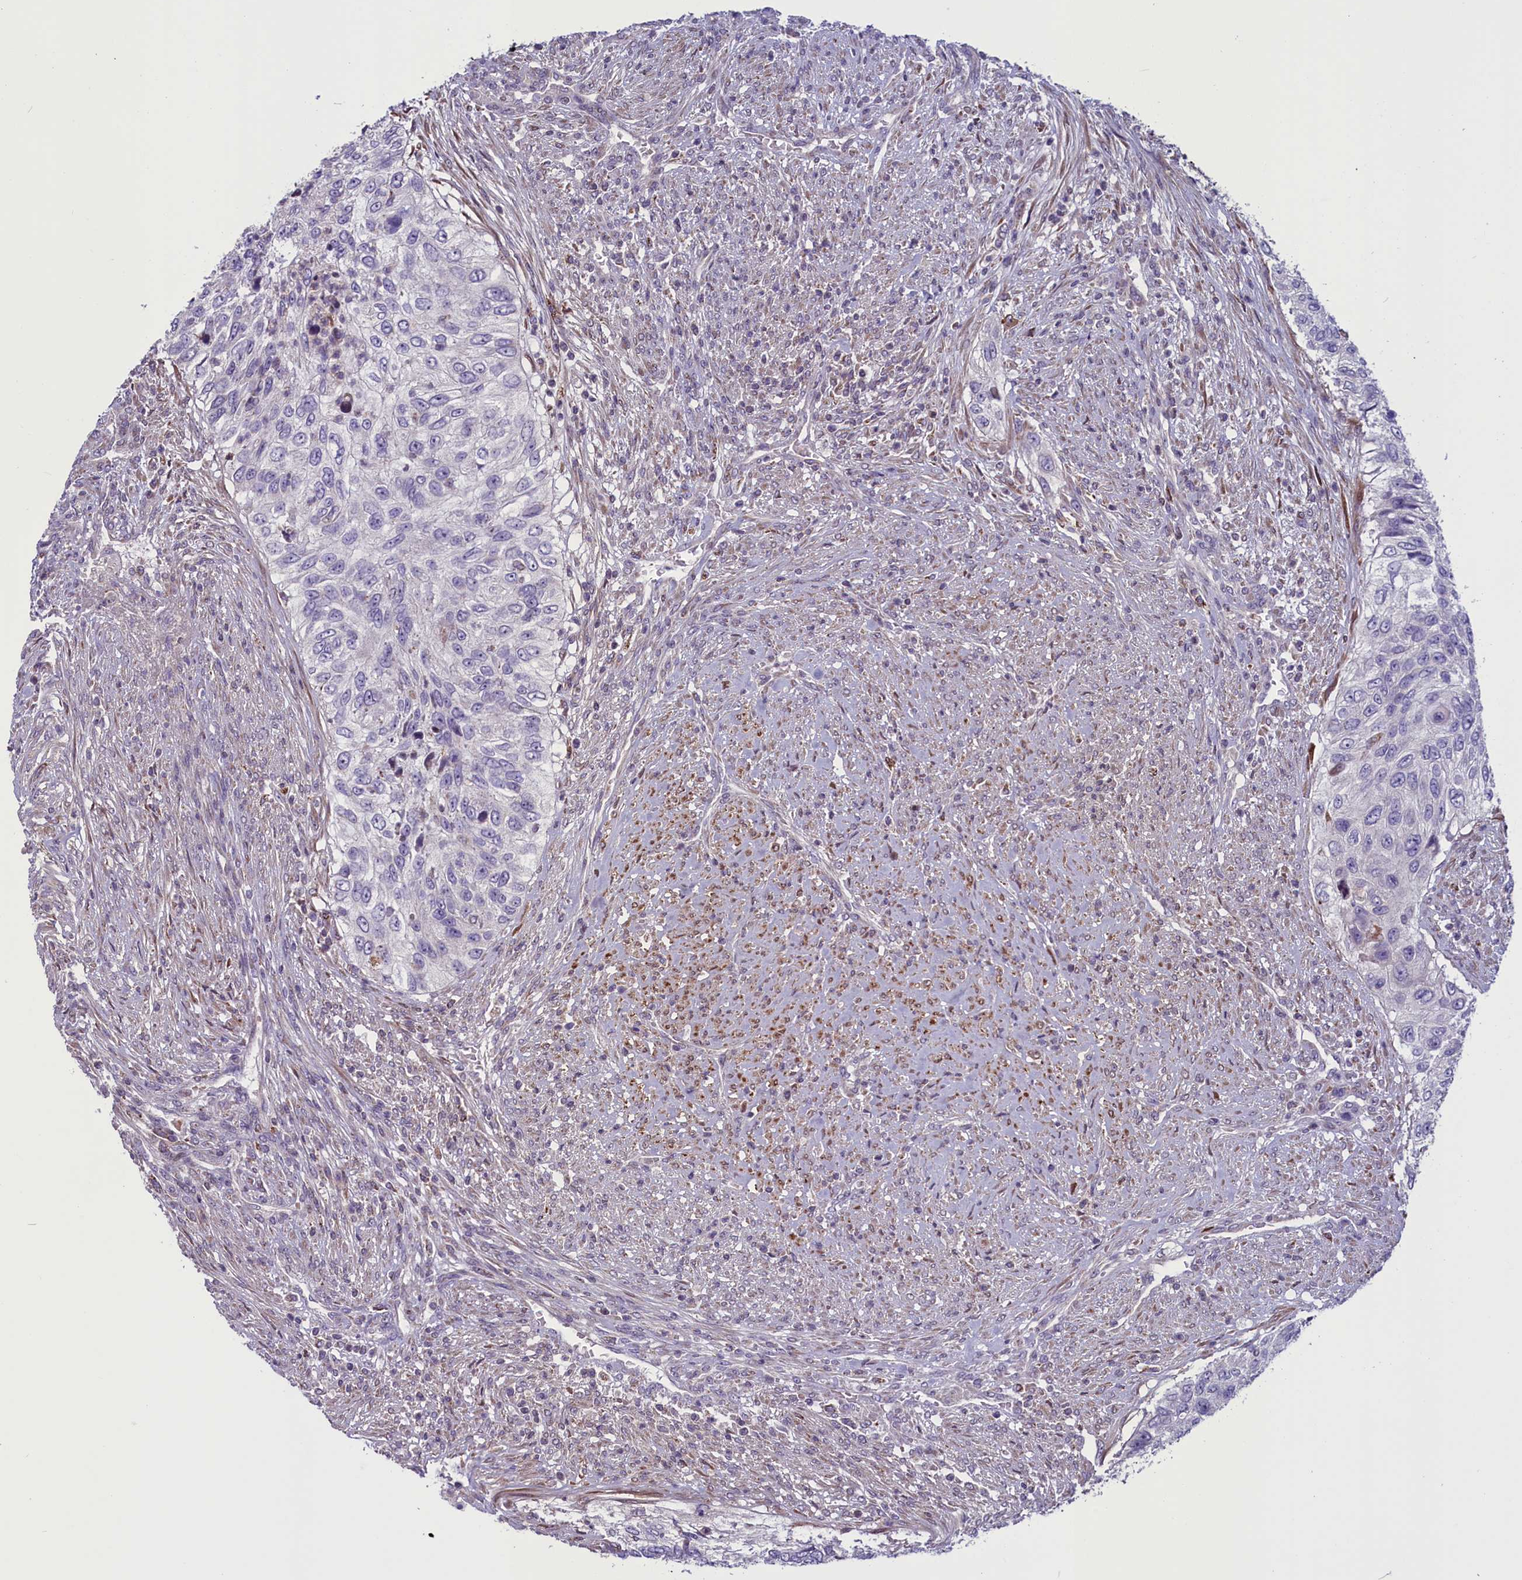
{"staining": {"intensity": "negative", "quantity": "none", "location": "none"}, "tissue": "urothelial cancer", "cell_type": "Tumor cells", "image_type": "cancer", "snomed": [{"axis": "morphology", "description": "Urothelial carcinoma, High grade"}, {"axis": "topography", "description": "Urinary bladder"}], "caption": "The histopathology image demonstrates no staining of tumor cells in urothelial cancer.", "gene": "MIEF2", "patient": {"sex": "female", "age": 60}}